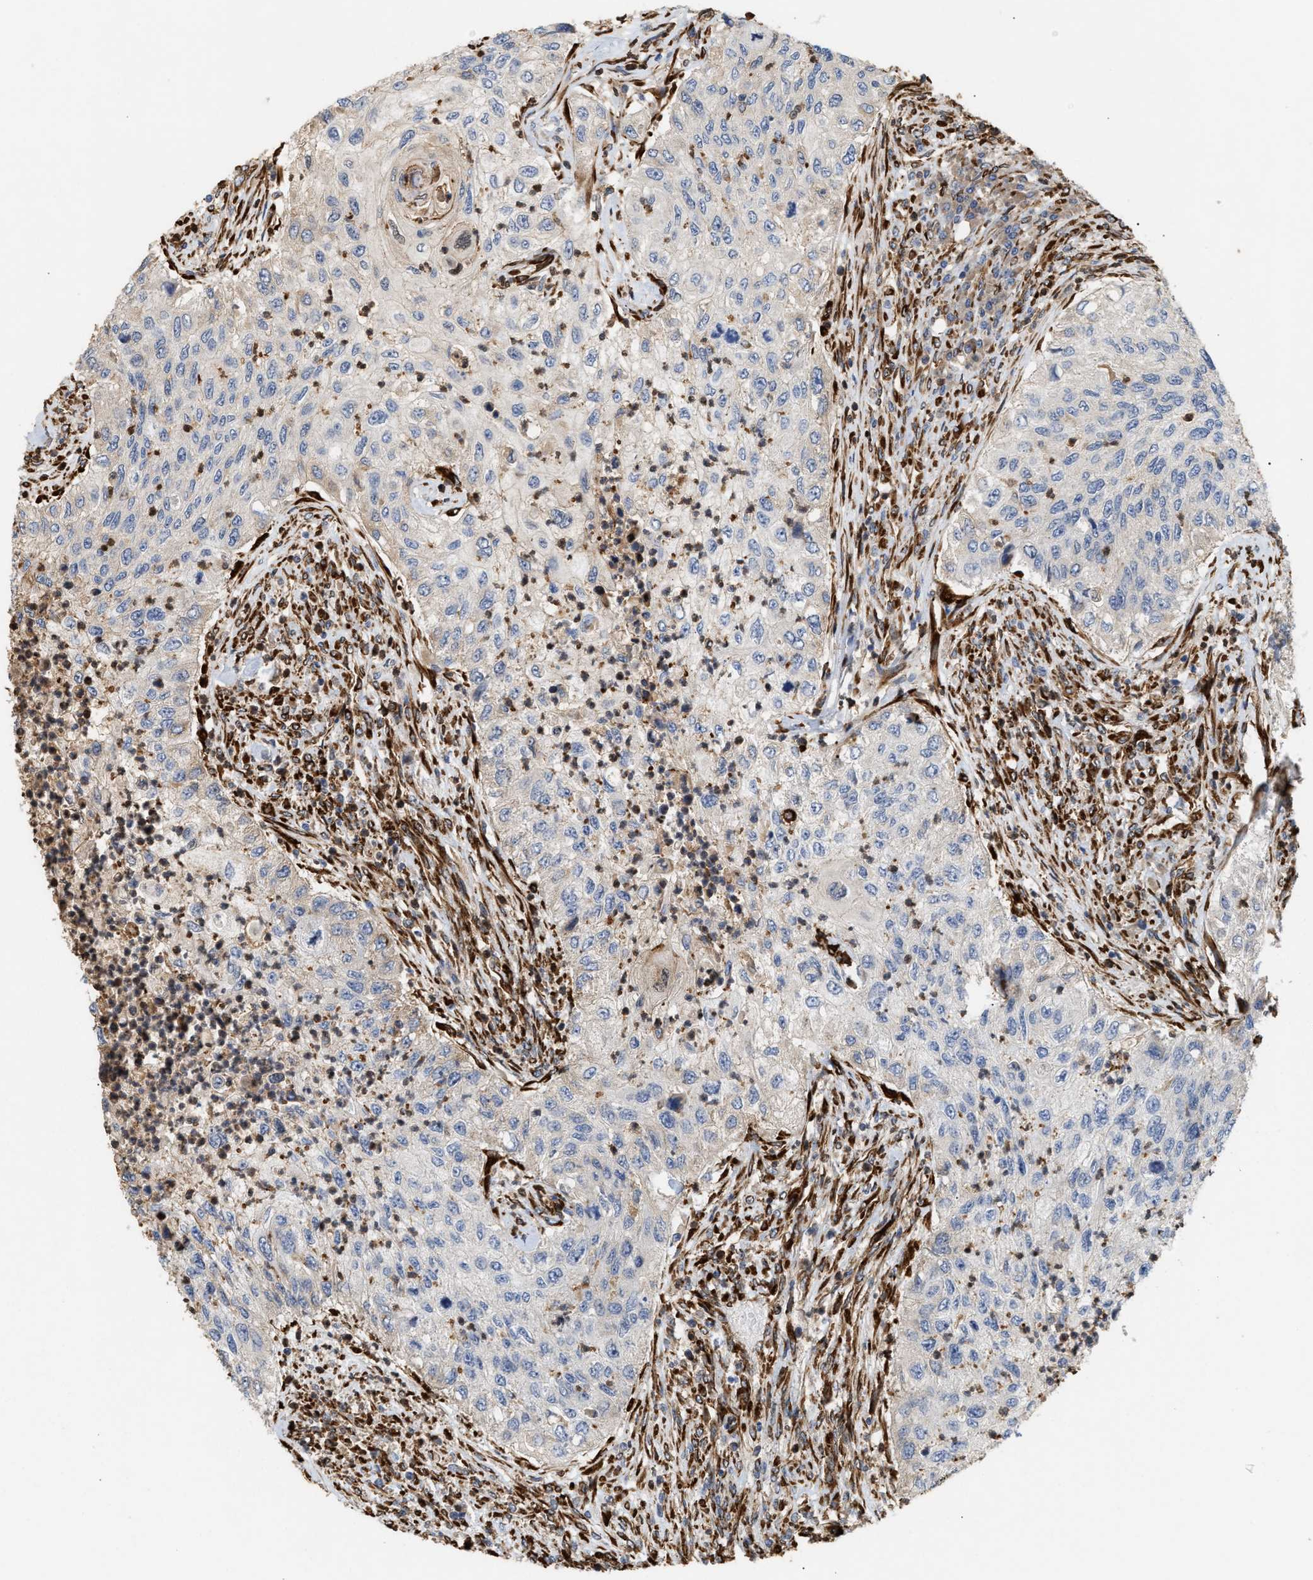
{"staining": {"intensity": "negative", "quantity": "none", "location": "none"}, "tissue": "urothelial cancer", "cell_type": "Tumor cells", "image_type": "cancer", "snomed": [{"axis": "morphology", "description": "Urothelial carcinoma, High grade"}, {"axis": "topography", "description": "Urinary bladder"}], "caption": "A histopathology image of high-grade urothelial carcinoma stained for a protein reveals no brown staining in tumor cells.", "gene": "PLCD1", "patient": {"sex": "female", "age": 60}}